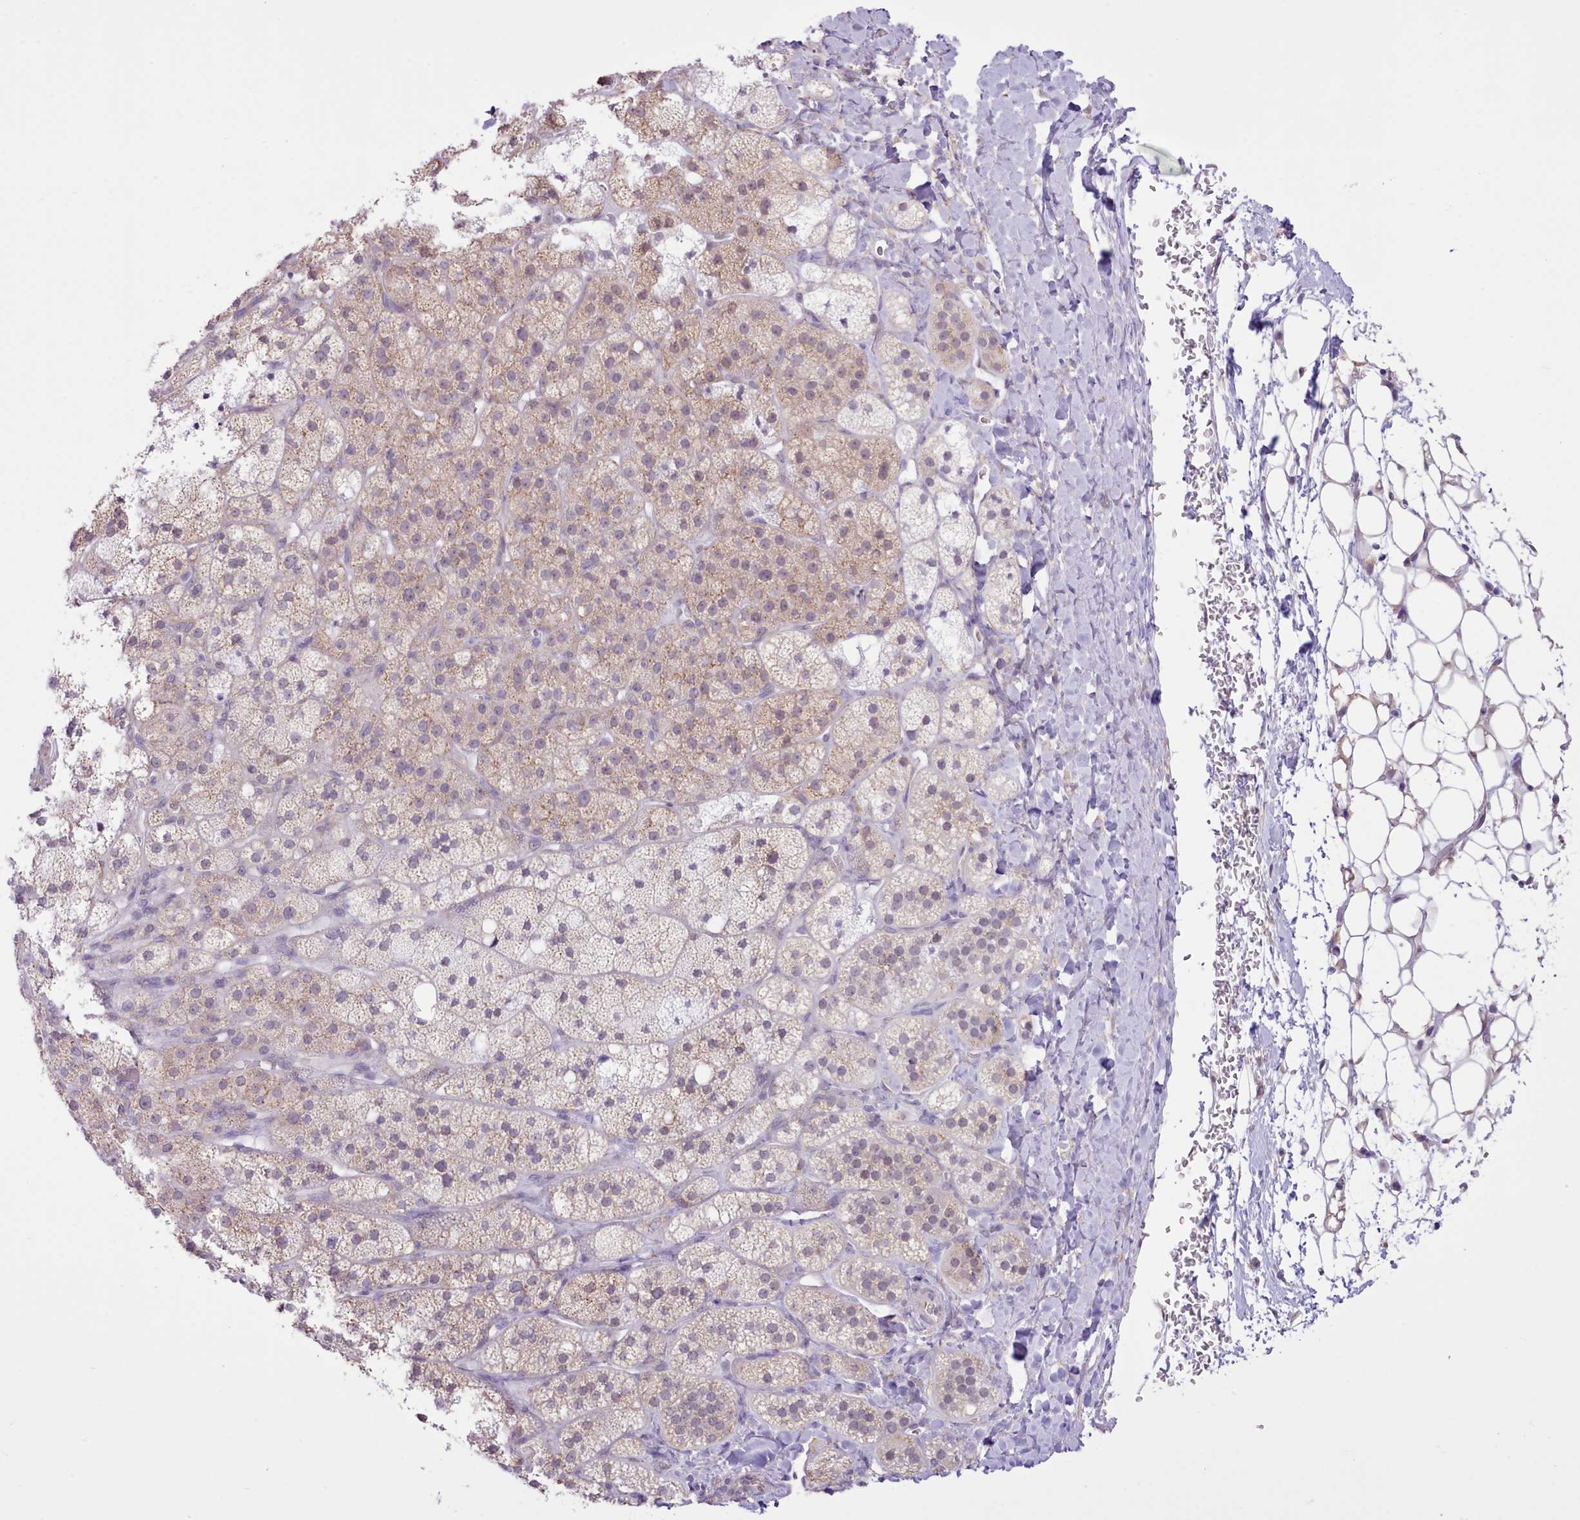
{"staining": {"intensity": "weak", "quantity": "25%-75%", "location": "cytoplasmic/membranous"}, "tissue": "adrenal gland", "cell_type": "Glandular cells", "image_type": "normal", "snomed": [{"axis": "morphology", "description": "Normal tissue, NOS"}, {"axis": "topography", "description": "Adrenal gland"}], "caption": "Glandular cells demonstrate weak cytoplasmic/membranous staining in approximately 25%-75% of cells in normal adrenal gland. (IHC, brightfield microscopy, high magnification).", "gene": "SEC61B", "patient": {"sex": "male", "age": 61}}